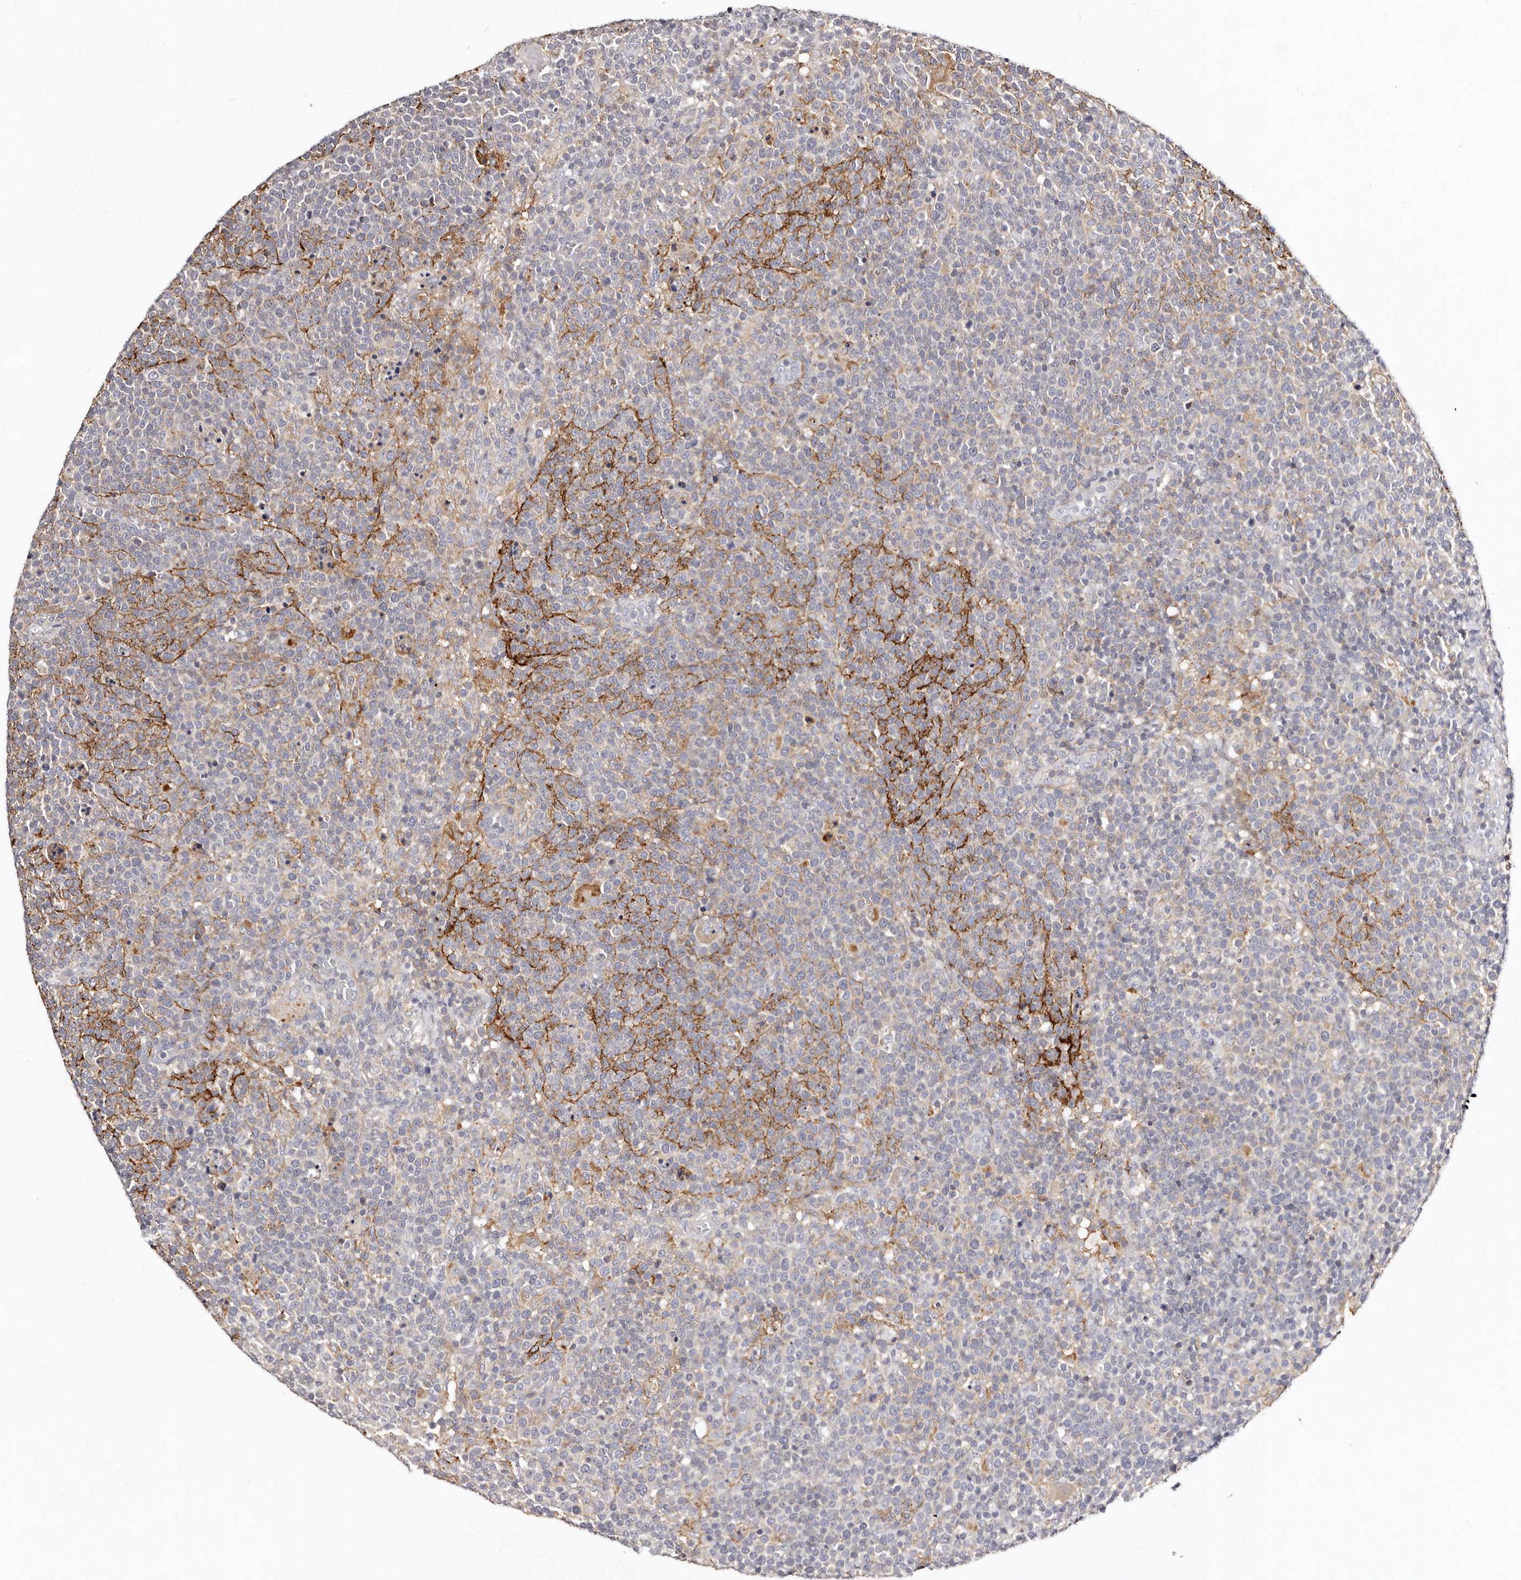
{"staining": {"intensity": "negative", "quantity": "none", "location": "none"}, "tissue": "lymphoma", "cell_type": "Tumor cells", "image_type": "cancer", "snomed": [{"axis": "morphology", "description": "Malignant lymphoma, non-Hodgkin's type, High grade"}, {"axis": "topography", "description": "Lymph node"}], "caption": "Immunohistochemistry (IHC) of lymphoma shows no positivity in tumor cells.", "gene": "MRPS33", "patient": {"sex": "male", "age": 61}}